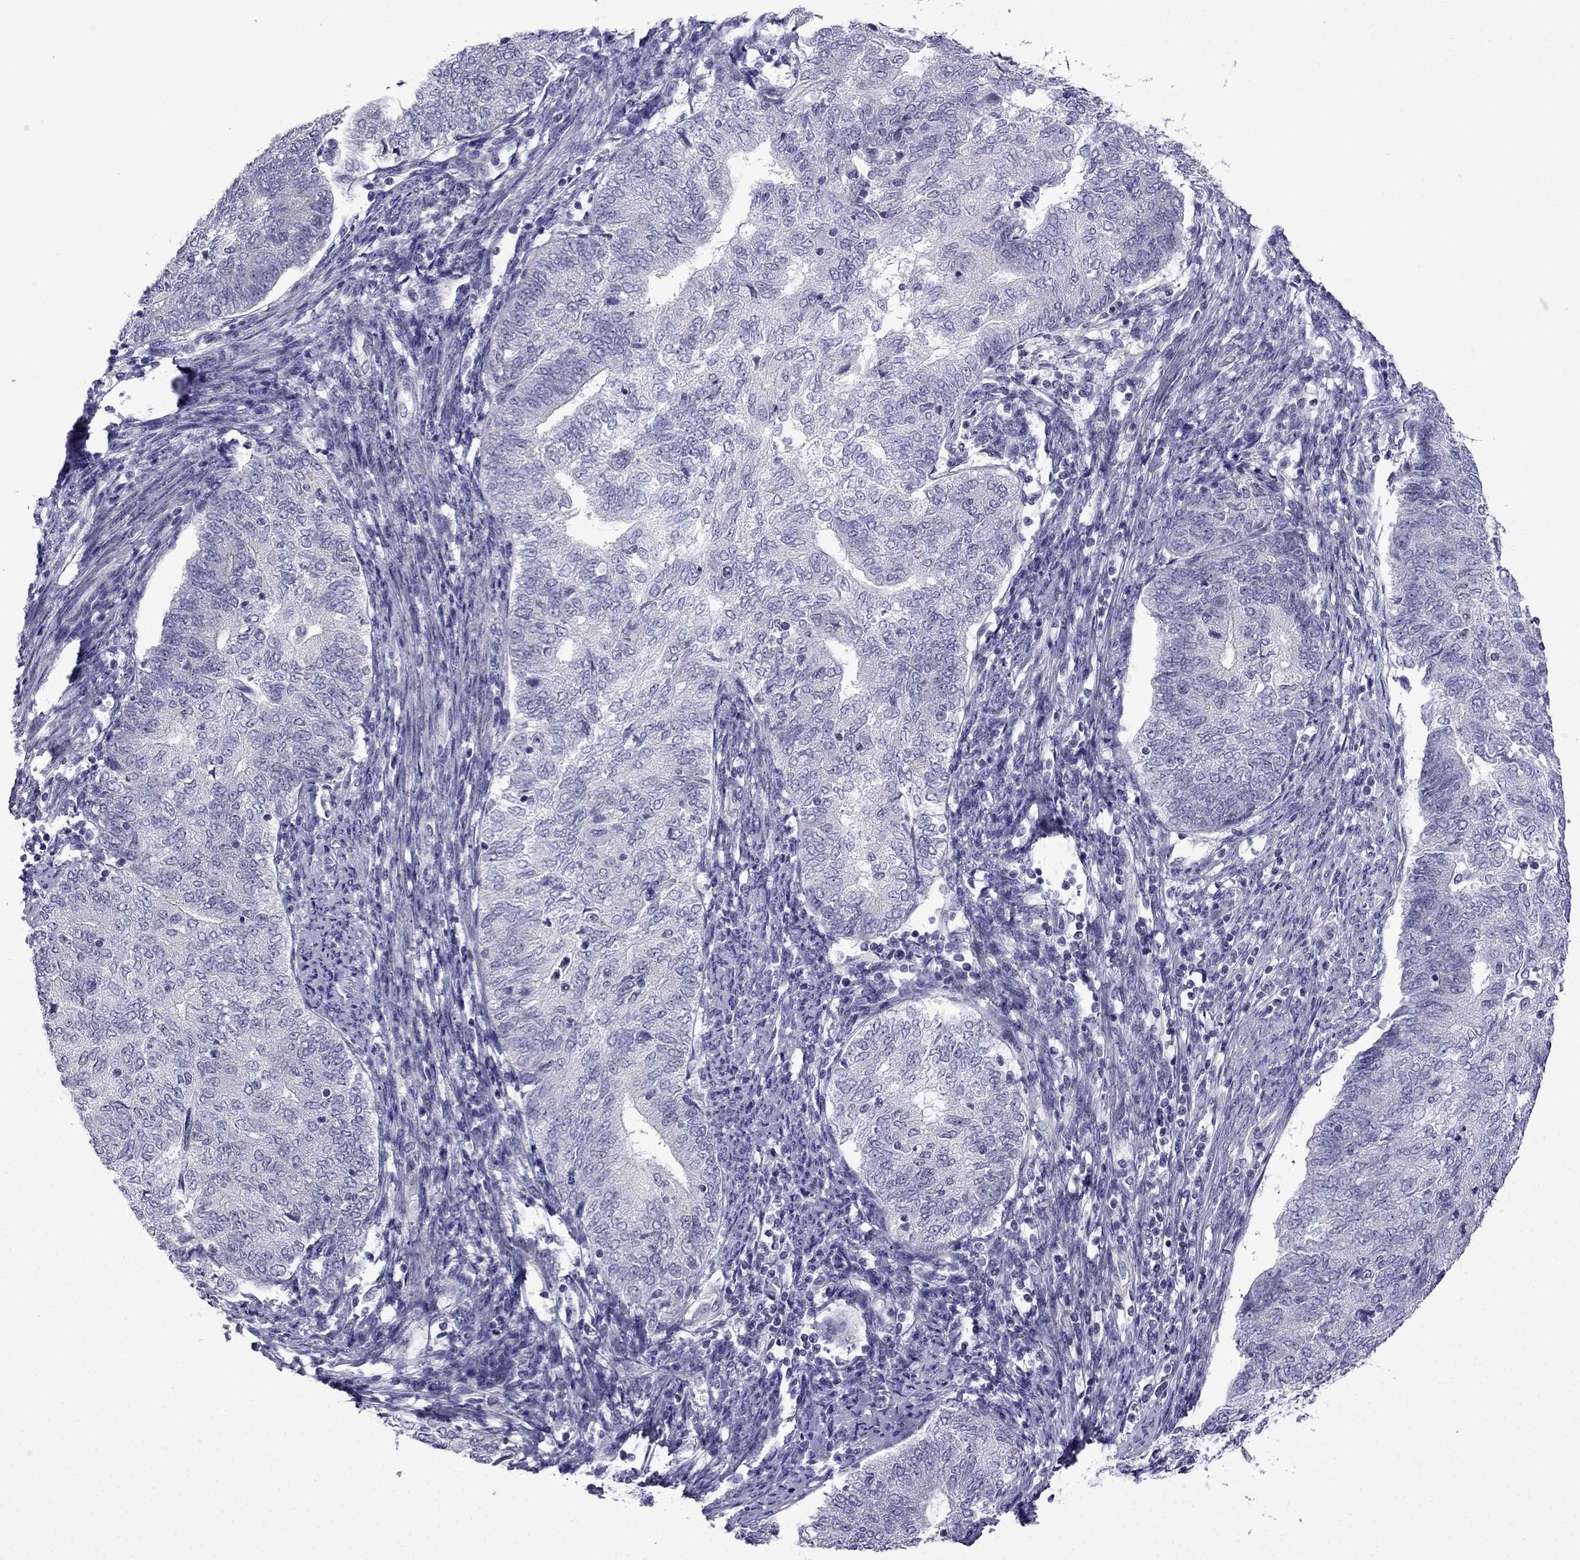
{"staining": {"intensity": "negative", "quantity": "none", "location": "none"}, "tissue": "endometrial cancer", "cell_type": "Tumor cells", "image_type": "cancer", "snomed": [{"axis": "morphology", "description": "Adenocarcinoma, NOS"}, {"axis": "topography", "description": "Endometrium"}], "caption": "Immunohistochemistry photomicrograph of human endometrial adenocarcinoma stained for a protein (brown), which displays no staining in tumor cells.", "gene": "POM121L12", "patient": {"sex": "female", "age": 65}}